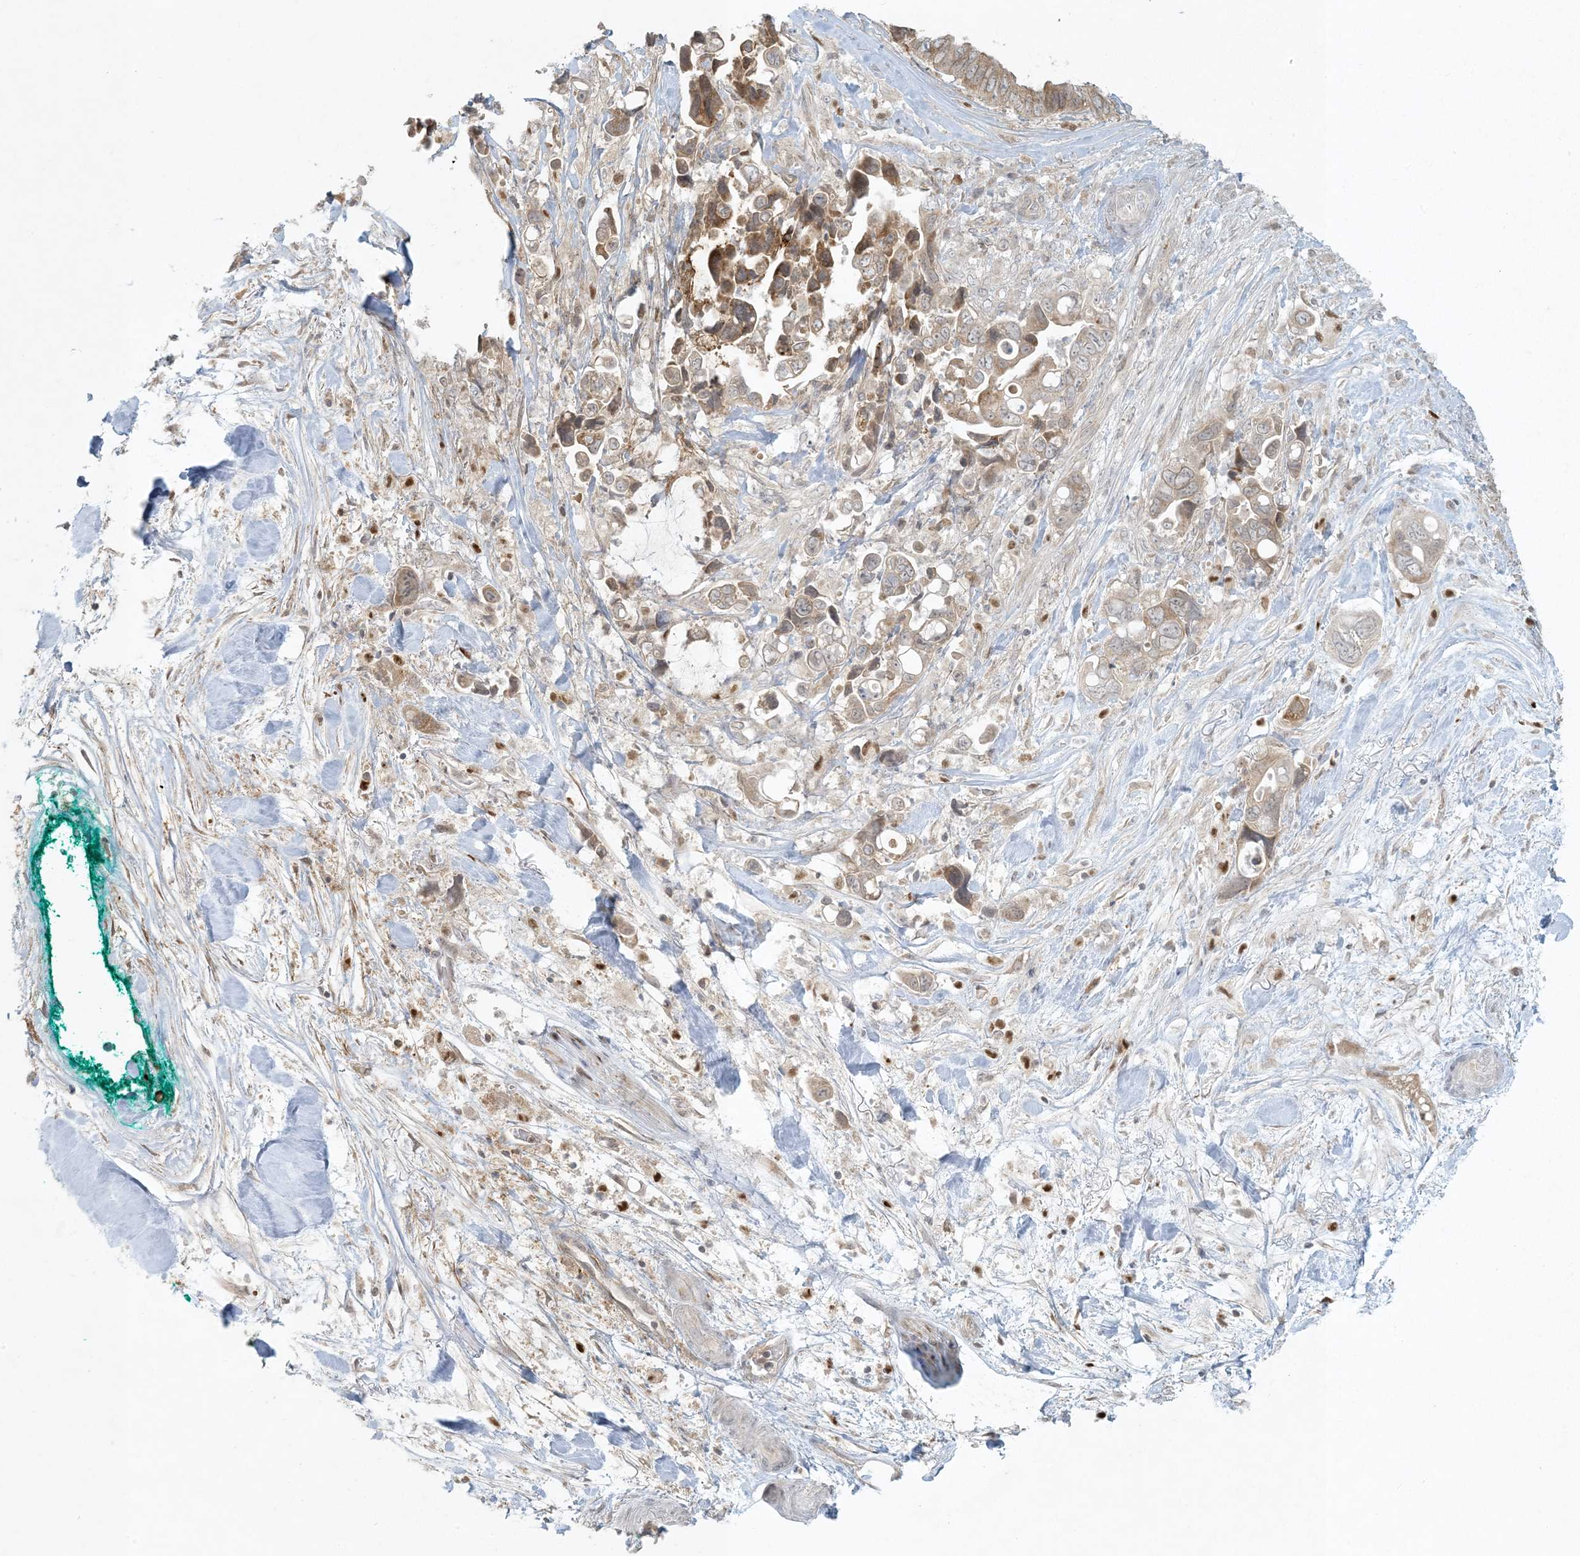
{"staining": {"intensity": "moderate", "quantity": ">75%", "location": "cytoplasmic/membranous"}, "tissue": "pancreatic cancer", "cell_type": "Tumor cells", "image_type": "cancer", "snomed": [{"axis": "morphology", "description": "Adenocarcinoma, NOS"}, {"axis": "topography", "description": "Pancreas"}], "caption": "The micrograph reveals staining of pancreatic adenocarcinoma, revealing moderate cytoplasmic/membranous protein staining (brown color) within tumor cells.", "gene": "CTDNEP1", "patient": {"sex": "female", "age": 72}}